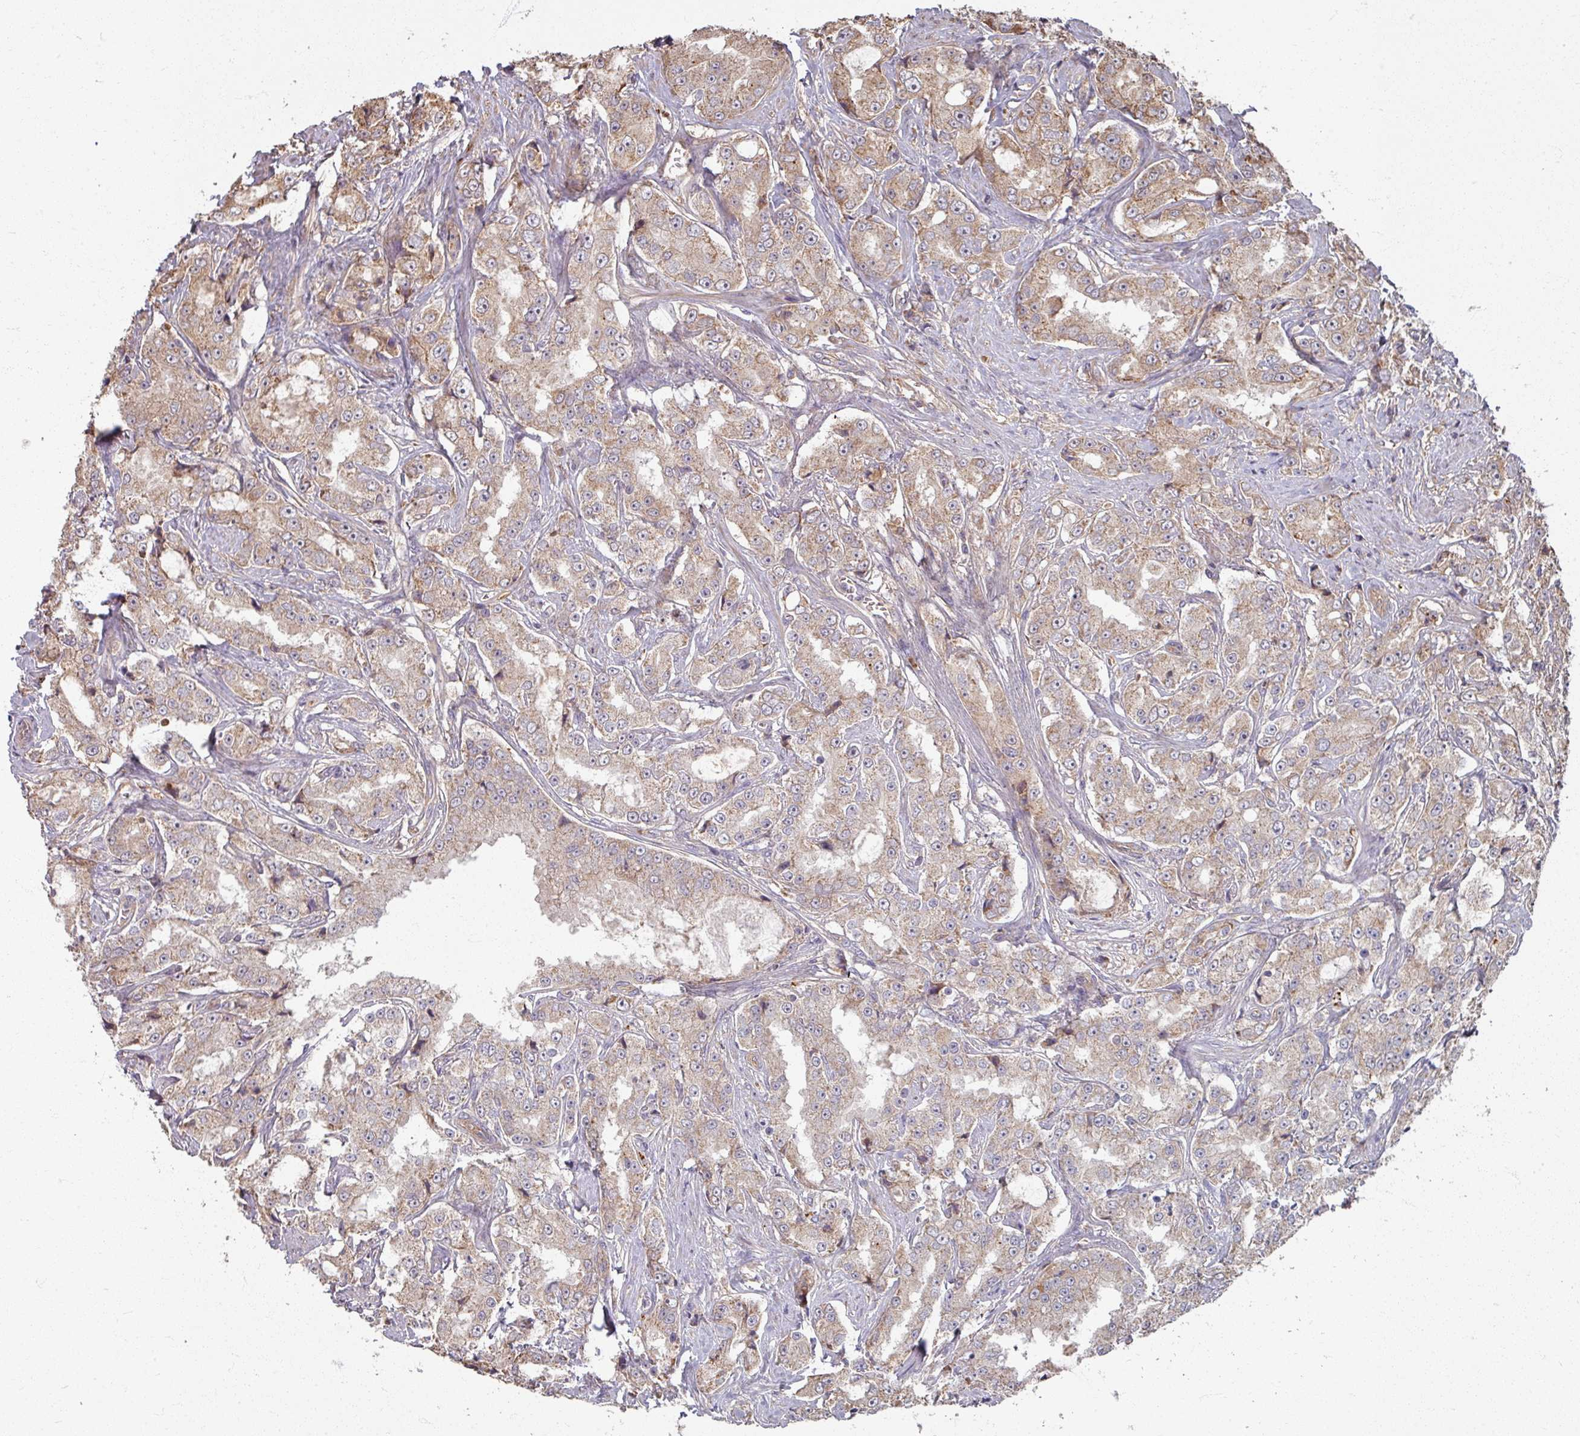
{"staining": {"intensity": "weak", "quantity": "25%-75%", "location": "cytoplasmic/membranous"}, "tissue": "prostate cancer", "cell_type": "Tumor cells", "image_type": "cancer", "snomed": [{"axis": "morphology", "description": "Adenocarcinoma, High grade"}, {"axis": "topography", "description": "Prostate"}], "caption": "This image demonstrates immunohistochemistry (IHC) staining of prostate cancer, with low weak cytoplasmic/membranous expression in approximately 25%-75% of tumor cells.", "gene": "CCDC68", "patient": {"sex": "male", "age": 73}}